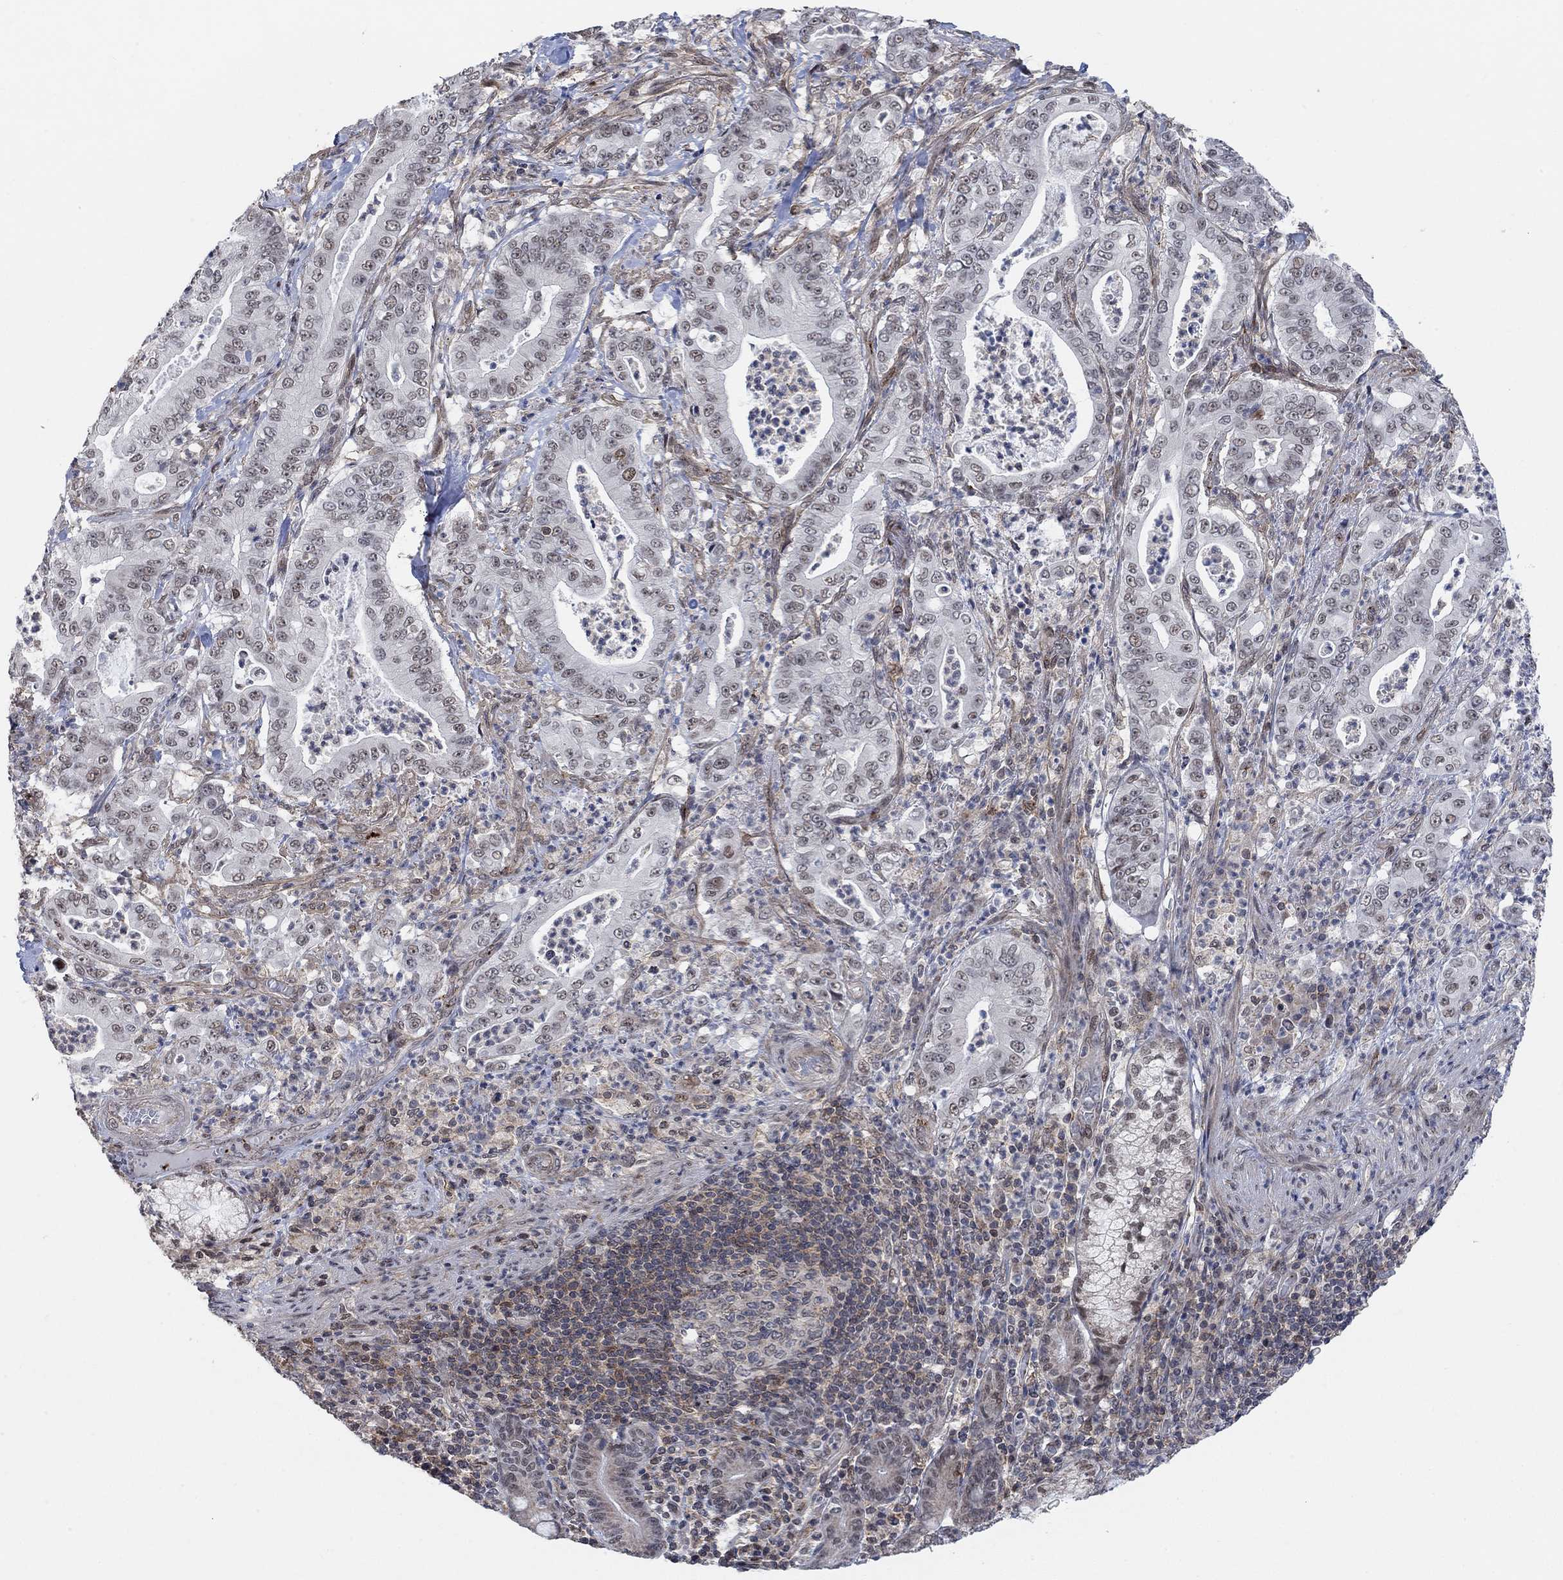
{"staining": {"intensity": "weak", "quantity": "<25%", "location": "nuclear"}, "tissue": "pancreatic cancer", "cell_type": "Tumor cells", "image_type": "cancer", "snomed": [{"axis": "morphology", "description": "Adenocarcinoma, NOS"}, {"axis": "topography", "description": "Pancreas"}], "caption": "Immunohistochemical staining of pancreatic cancer (adenocarcinoma) shows no significant positivity in tumor cells.", "gene": "PWWP2B", "patient": {"sex": "male", "age": 71}}